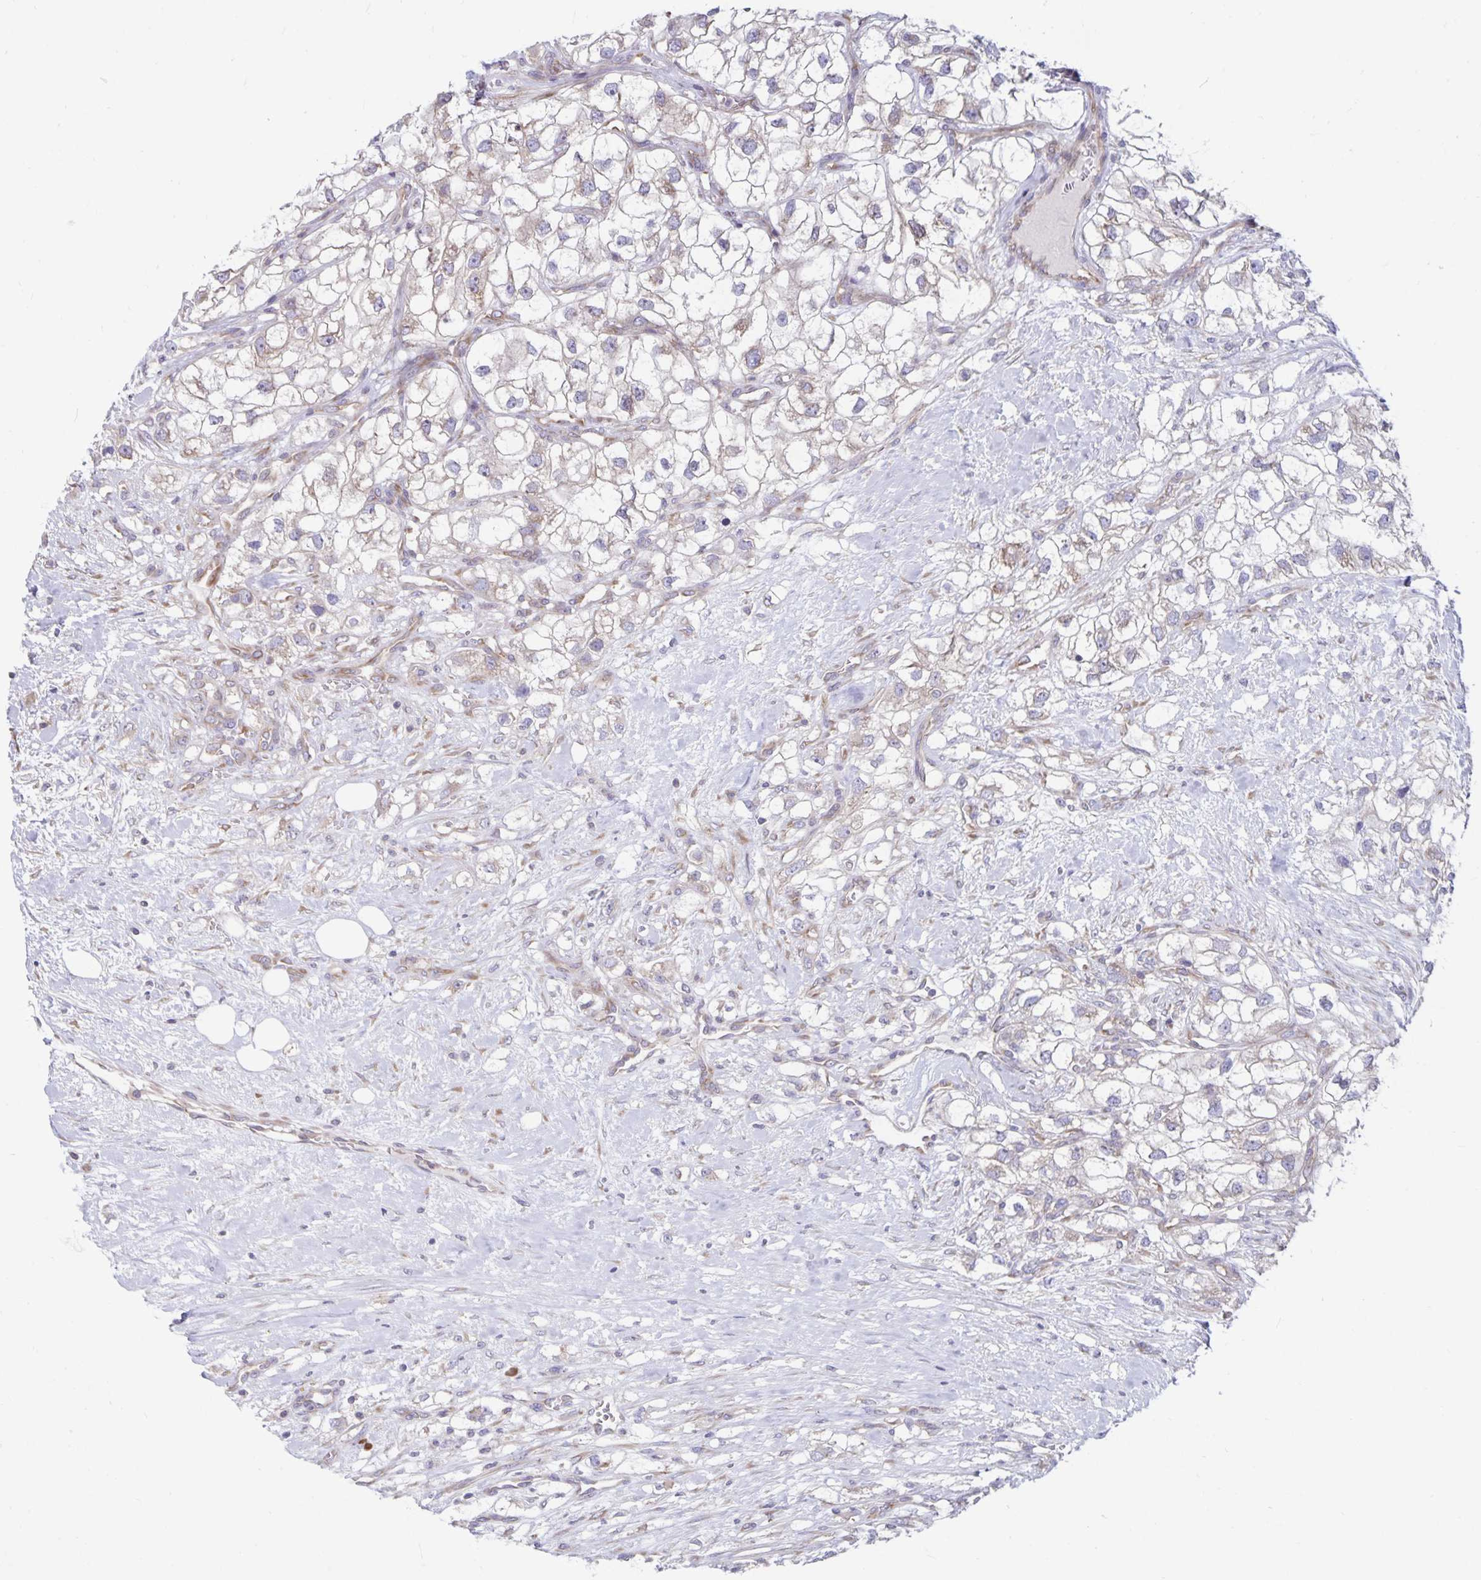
{"staining": {"intensity": "weak", "quantity": "<25%", "location": "cytoplasmic/membranous"}, "tissue": "renal cancer", "cell_type": "Tumor cells", "image_type": "cancer", "snomed": [{"axis": "morphology", "description": "Adenocarcinoma, NOS"}, {"axis": "topography", "description": "Kidney"}], "caption": "IHC histopathology image of neoplastic tissue: renal cancer (adenocarcinoma) stained with DAB reveals no significant protein staining in tumor cells. The staining was performed using DAB to visualize the protein expression in brown, while the nuclei were stained in blue with hematoxylin (Magnification: 20x).", "gene": "SEC62", "patient": {"sex": "male", "age": 59}}